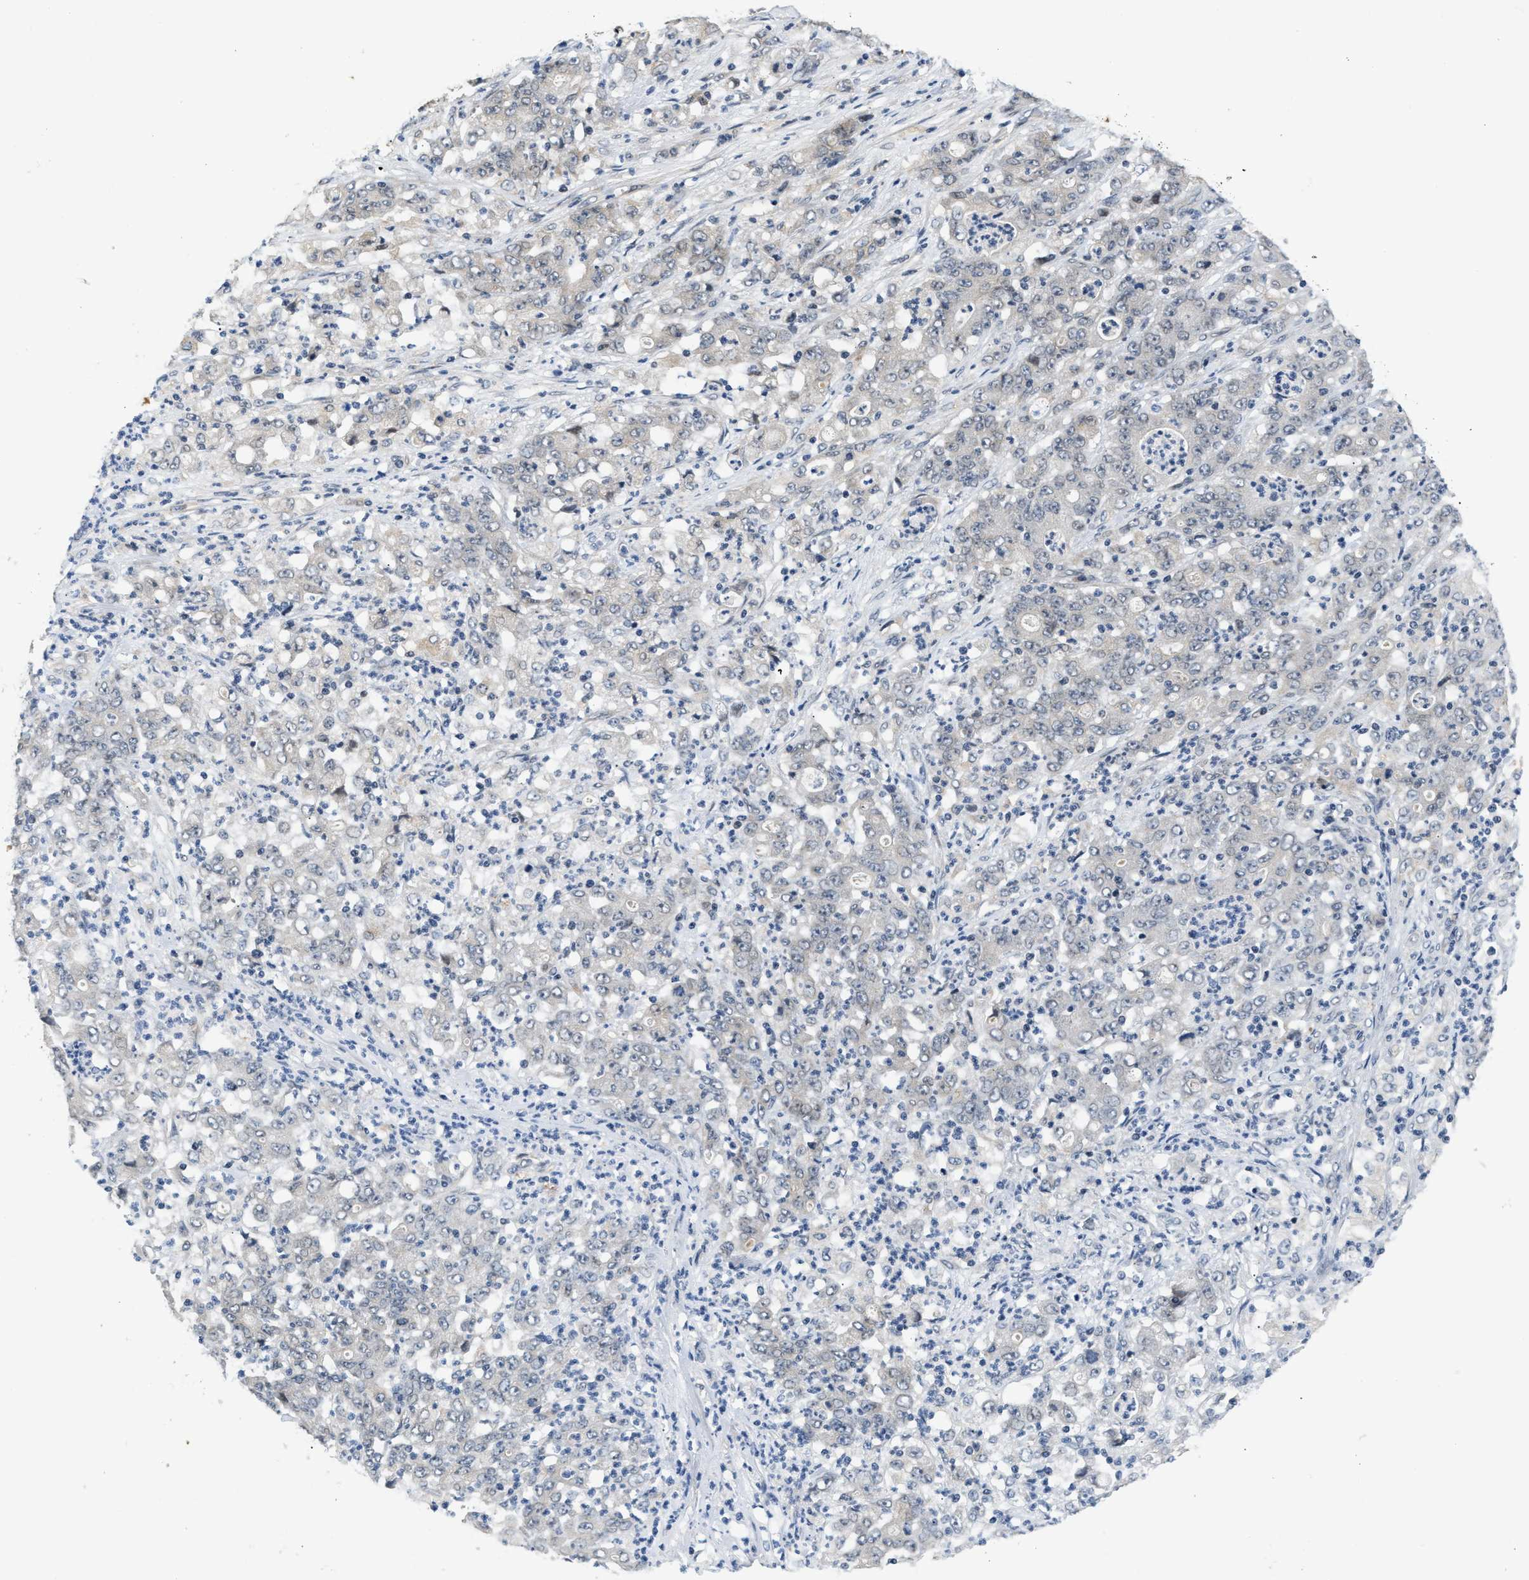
{"staining": {"intensity": "weak", "quantity": "<25%", "location": "cytoplasmic/membranous"}, "tissue": "stomach cancer", "cell_type": "Tumor cells", "image_type": "cancer", "snomed": [{"axis": "morphology", "description": "Adenocarcinoma, NOS"}, {"axis": "topography", "description": "Stomach, lower"}], "caption": "Tumor cells show no significant expression in adenocarcinoma (stomach).", "gene": "PPM1H", "patient": {"sex": "female", "age": 71}}